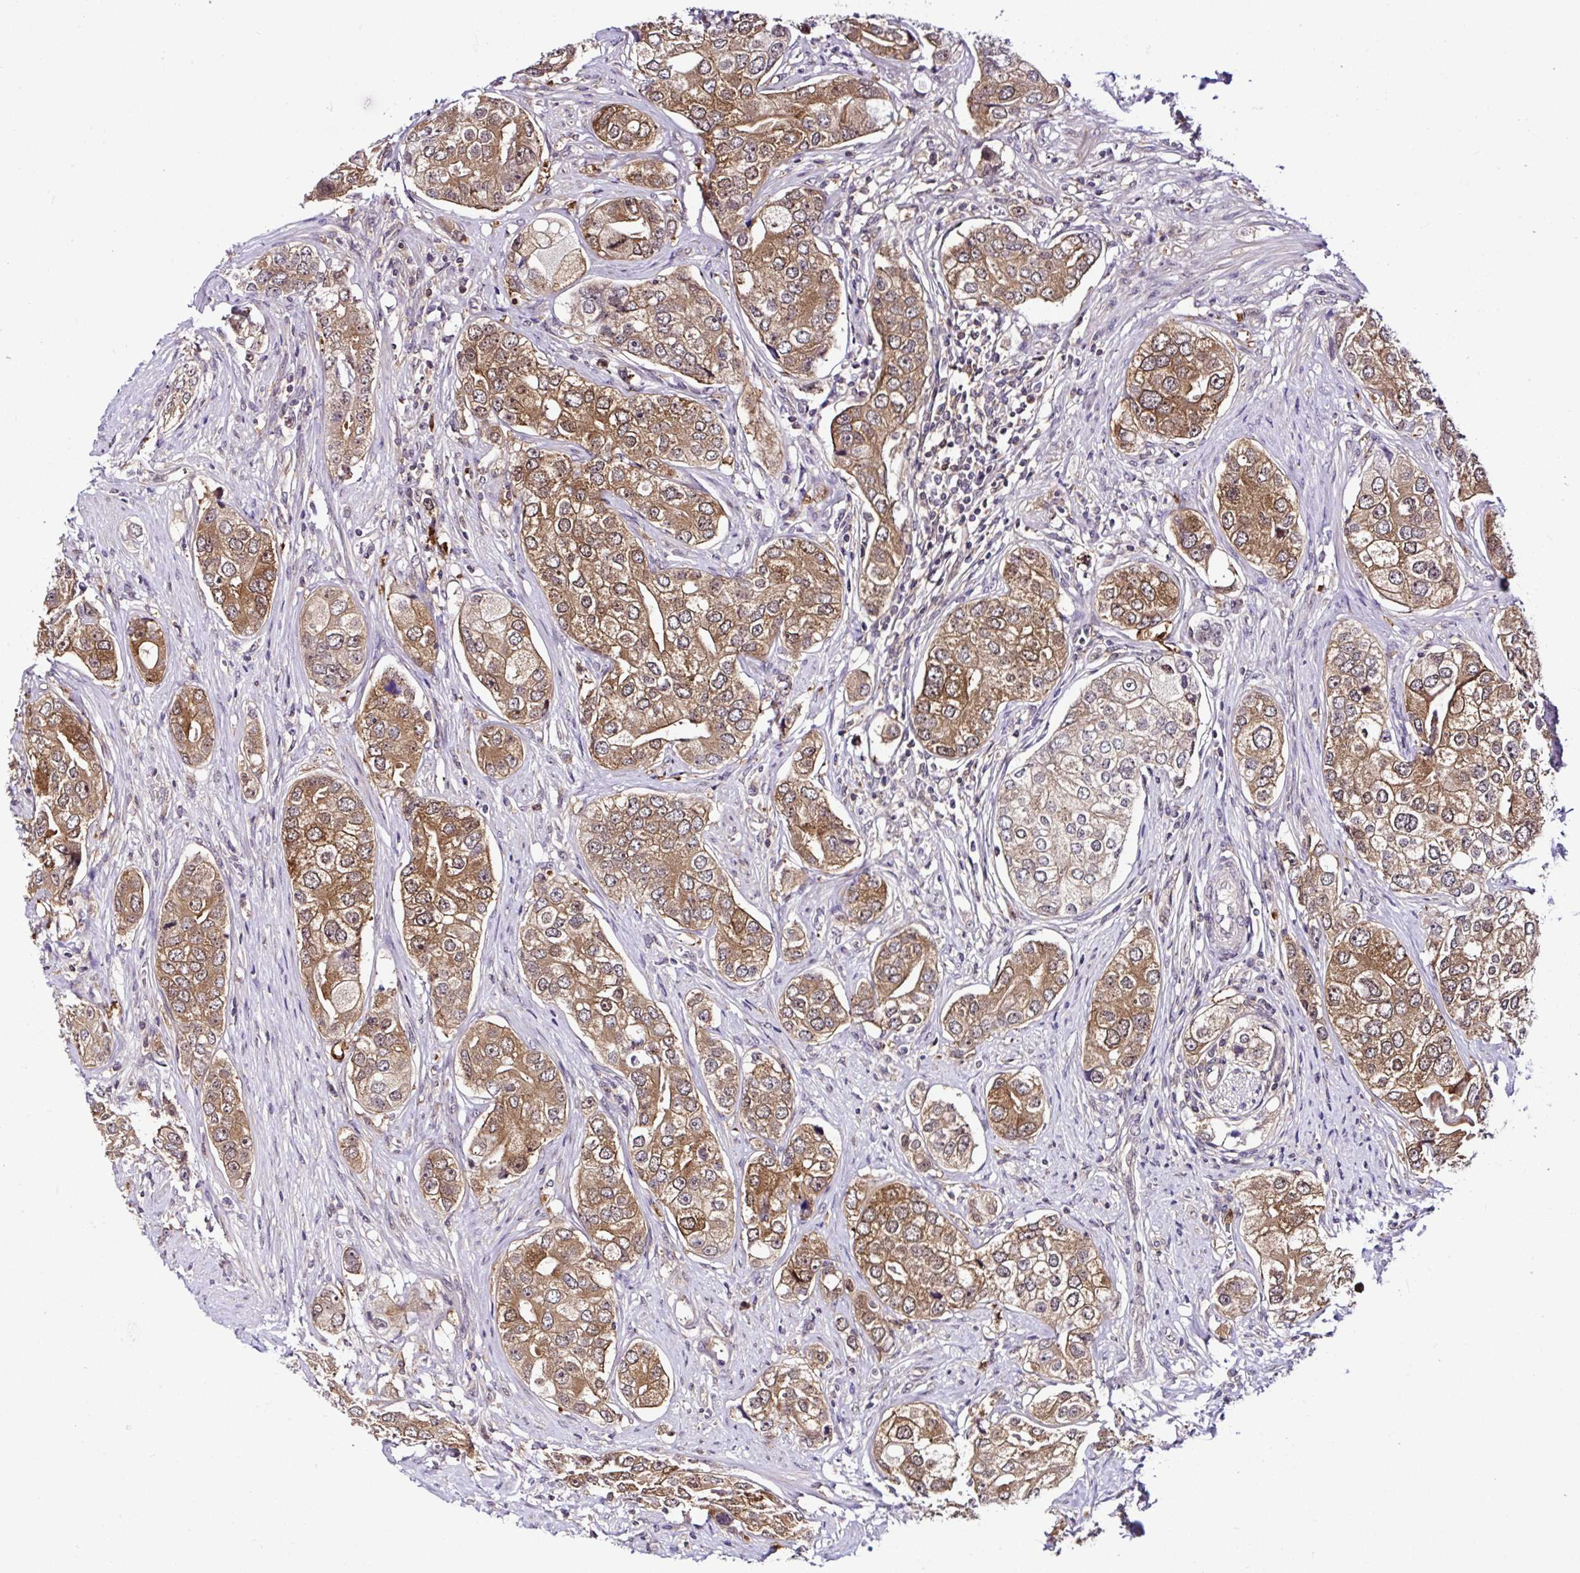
{"staining": {"intensity": "moderate", "quantity": ">75%", "location": "cytoplasmic/membranous"}, "tissue": "prostate cancer", "cell_type": "Tumor cells", "image_type": "cancer", "snomed": [{"axis": "morphology", "description": "Adenocarcinoma, High grade"}, {"axis": "topography", "description": "Prostate"}], "caption": "Immunohistochemical staining of human prostate cancer shows moderate cytoplasmic/membranous protein expression in about >75% of tumor cells.", "gene": "PIN4", "patient": {"sex": "male", "age": 60}}